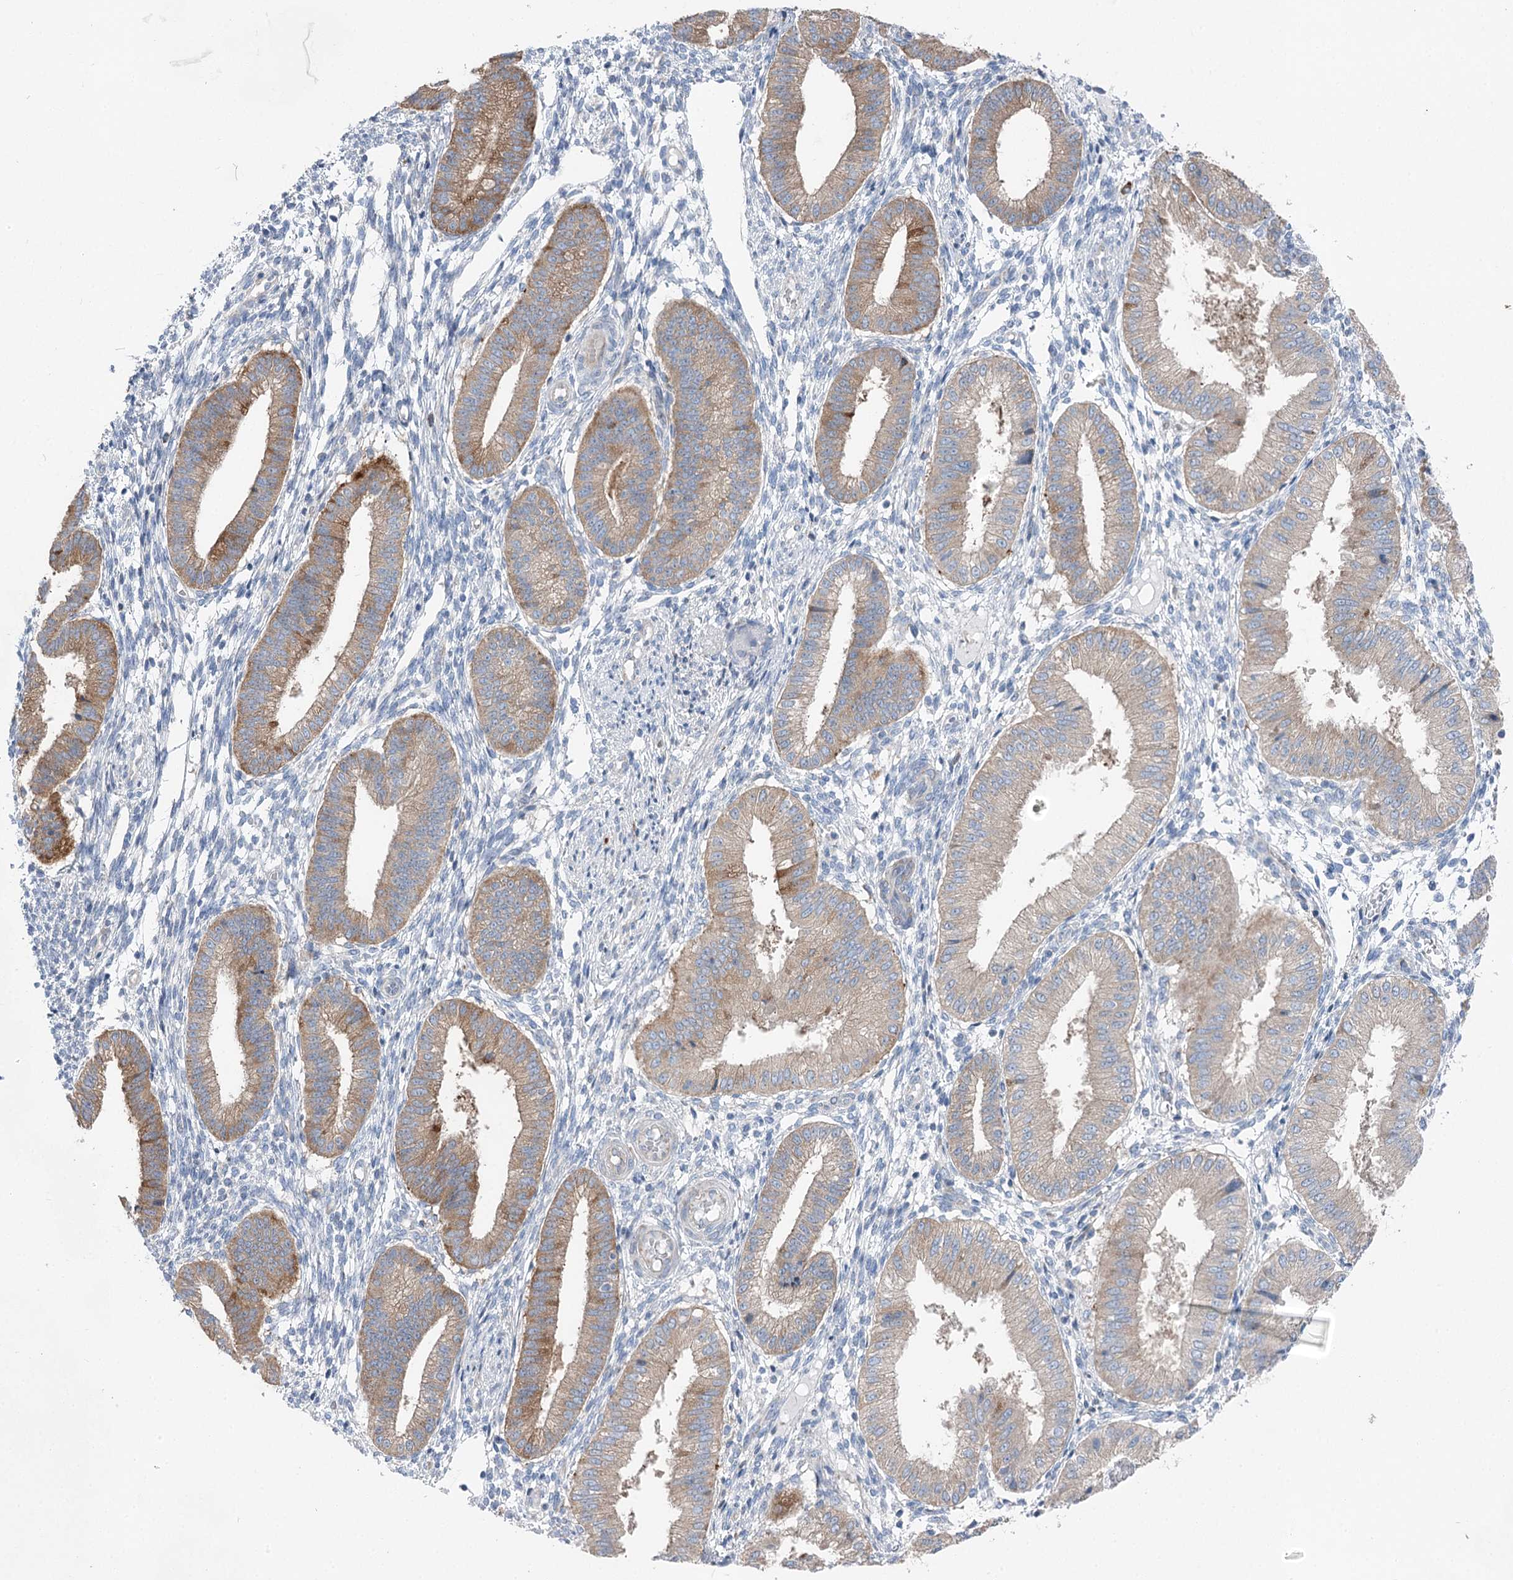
{"staining": {"intensity": "negative", "quantity": "none", "location": "none"}, "tissue": "endometrium", "cell_type": "Cells in endometrial stroma", "image_type": "normal", "snomed": [{"axis": "morphology", "description": "Normal tissue, NOS"}, {"axis": "topography", "description": "Endometrium"}], "caption": "This histopathology image is of benign endometrium stained with immunohistochemistry (IHC) to label a protein in brown with the nuclei are counter-stained blue. There is no staining in cells in endometrial stroma. (DAB immunohistochemistry, high magnification).", "gene": "POGLUT1", "patient": {"sex": "female", "age": 39}}